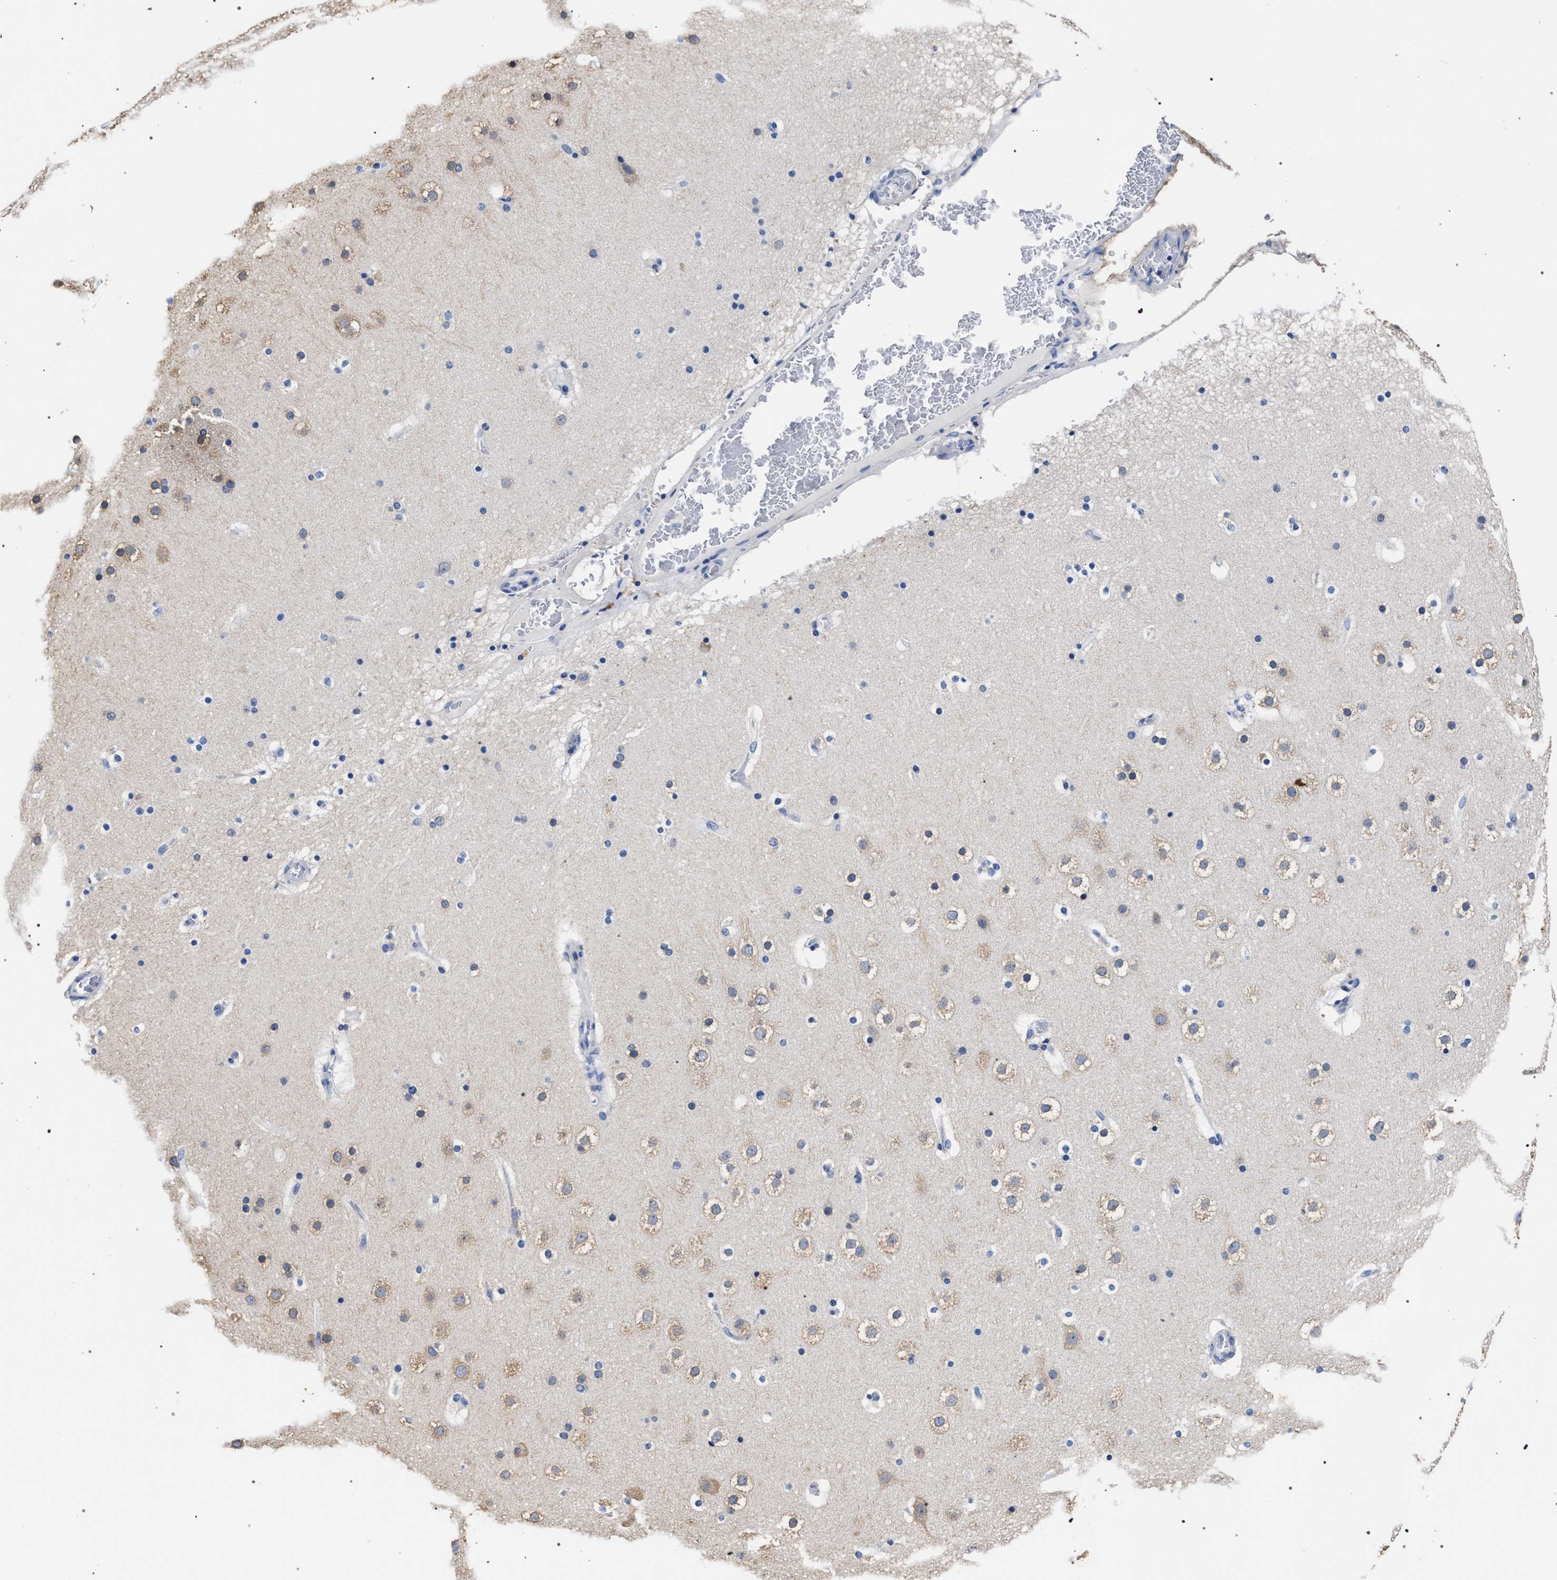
{"staining": {"intensity": "negative", "quantity": "none", "location": "none"}, "tissue": "cerebral cortex", "cell_type": "Endothelial cells", "image_type": "normal", "snomed": [{"axis": "morphology", "description": "Normal tissue, NOS"}, {"axis": "topography", "description": "Cerebral cortex"}], "caption": "A high-resolution image shows IHC staining of normal cerebral cortex, which displays no significant positivity in endothelial cells.", "gene": "AKAP4", "patient": {"sex": "male", "age": 57}}